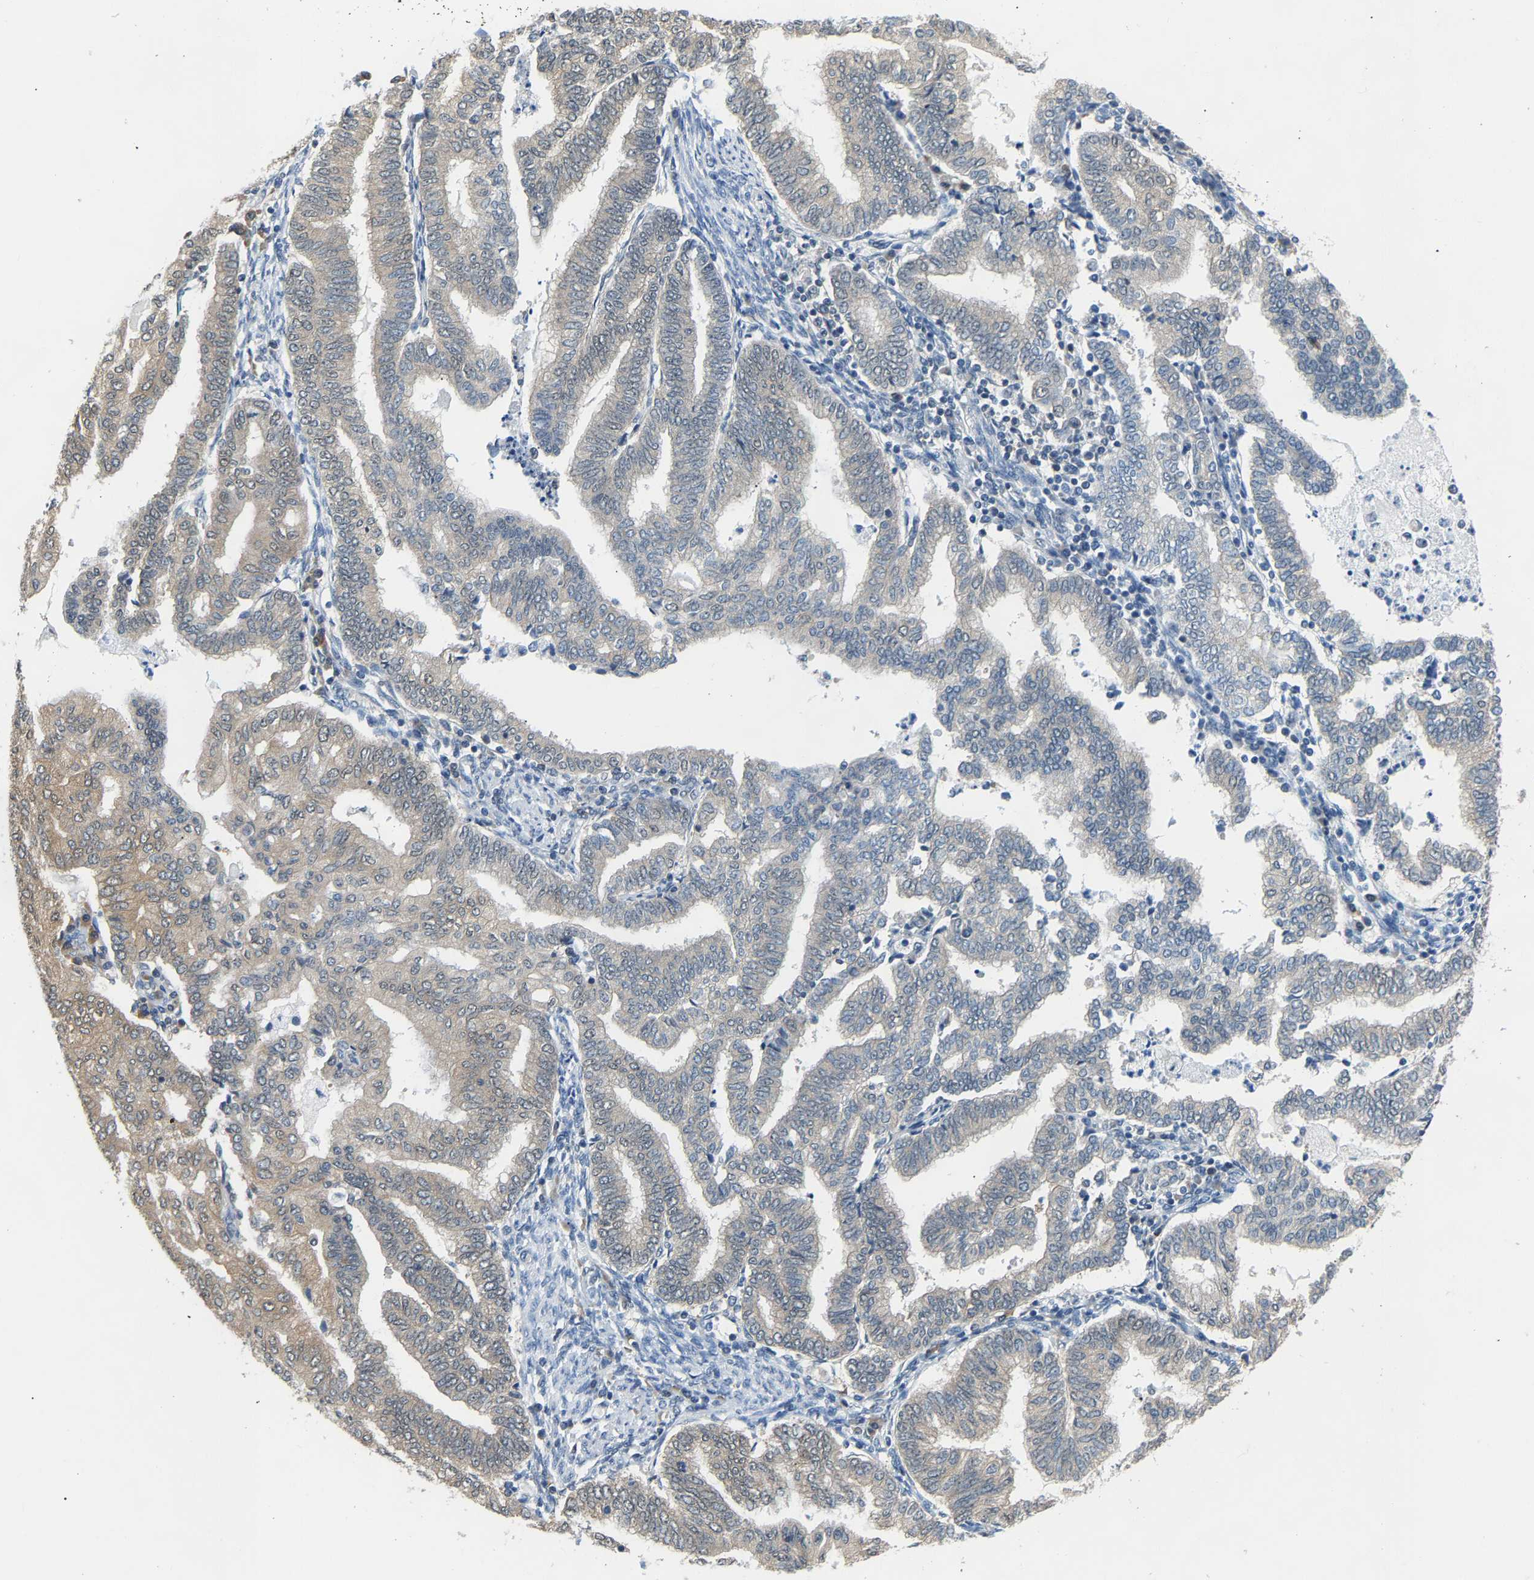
{"staining": {"intensity": "weak", "quantity": "<25%", "location": "cytoplasmic/membranous"}, "tissue": "endometrial cancer", "cell_type": "Tumor cells", "image_type": "cancer", "snomed": [{"axis": "morphology", "description": "Polyp, NOS"}, {"axis": "morphology", "description": "Adenocarcinoma, NOS"}, {"axis": "morphology", "description": "Adenoma, NOS"}, {"axis": "topography", "description": "Endometrium"}], "caption": "Tumor cells are negative for brown protein staining in endometrial cancer. Nuclei are stained in blue.", "gene": "ARHGEF12", "patient": {"sex": "female", "age": 79}}